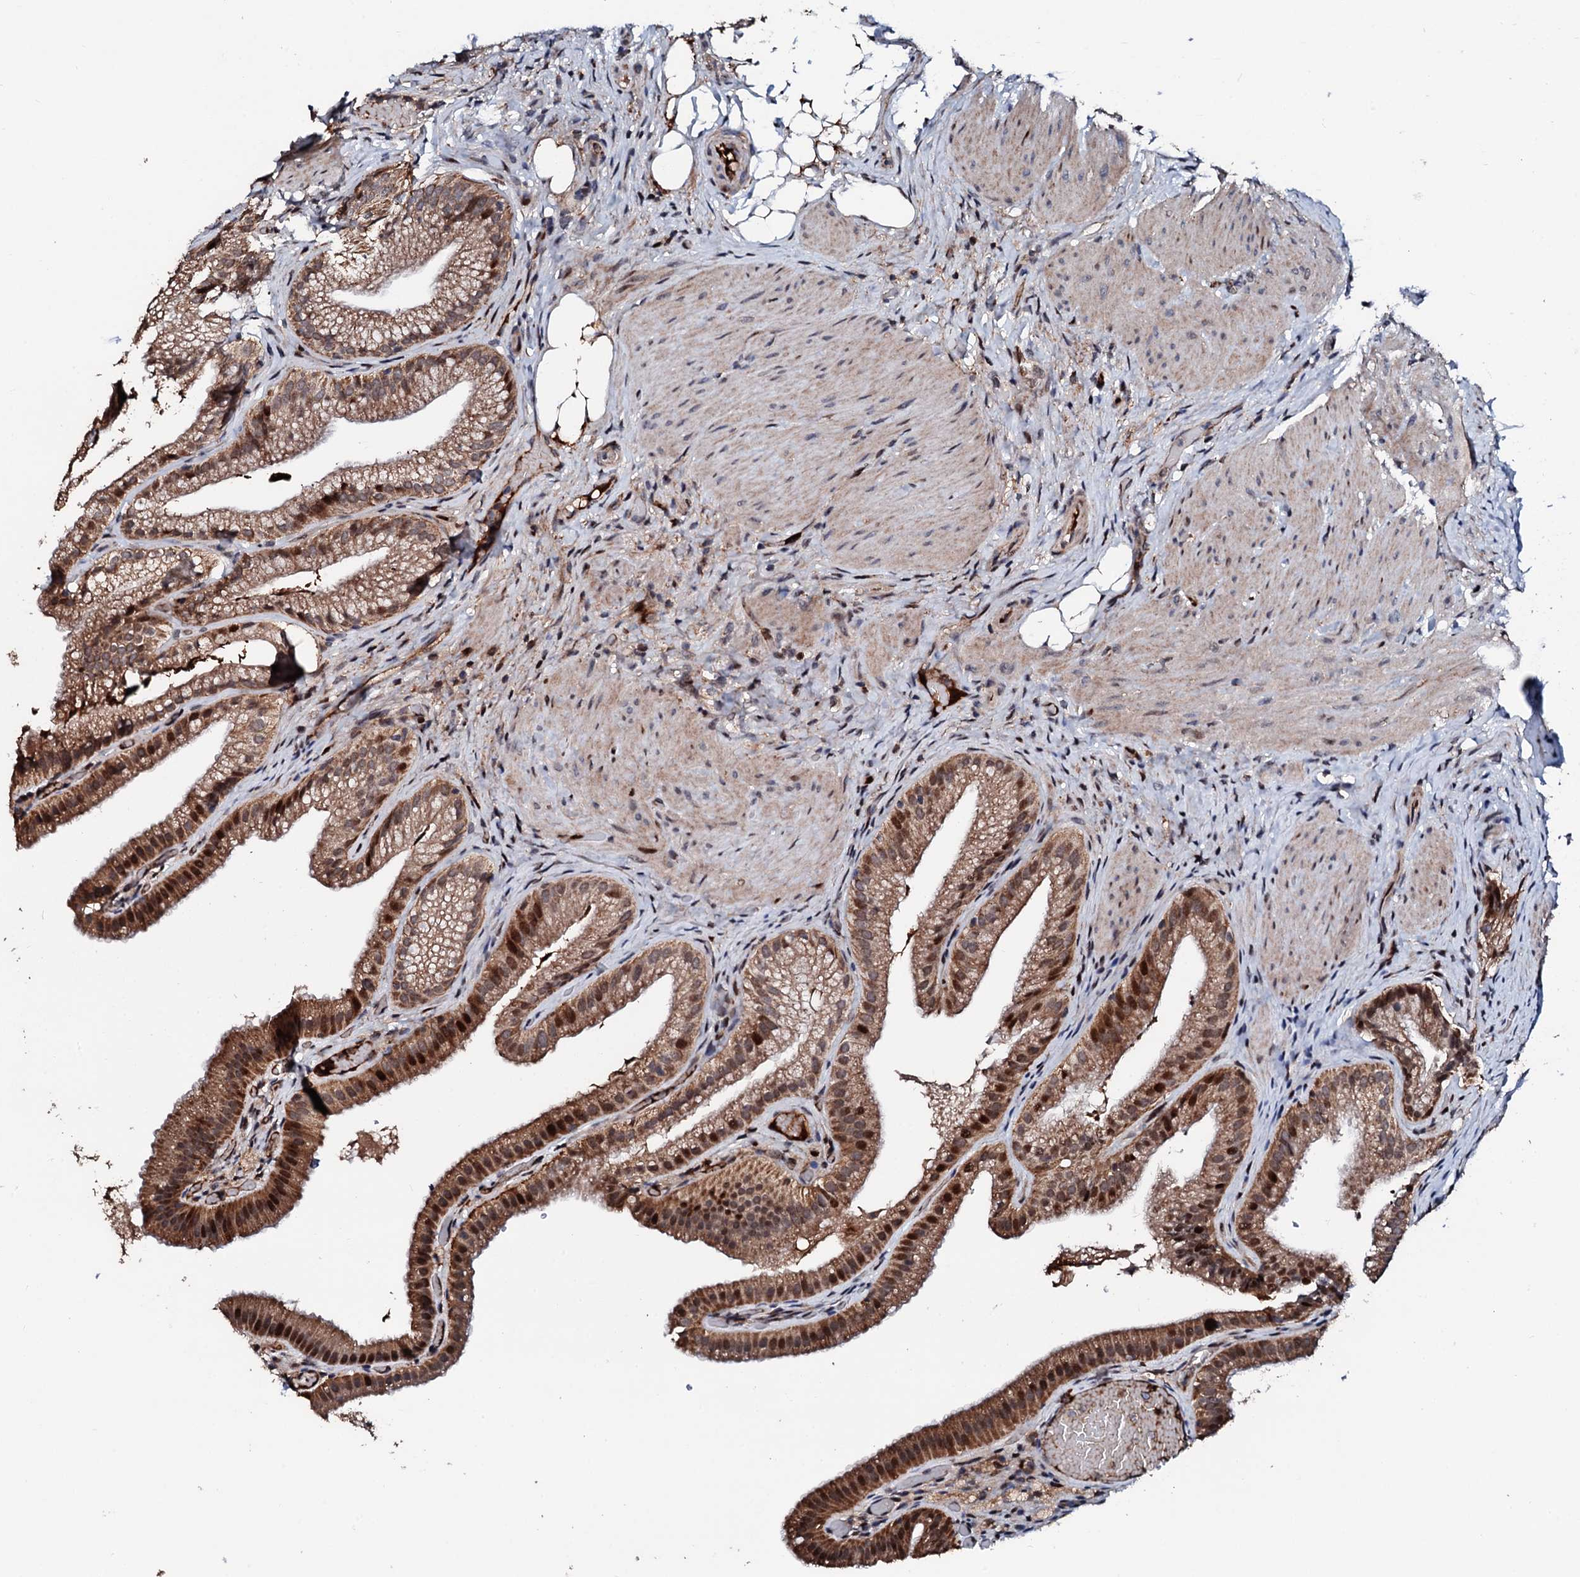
{"staining": {"intensity": "strong", "quantity": ">75%", "location": "cytoplasmic/membranous,nuclear"}, "tissue": "gallbladder", "cell_type": "Glandular cells", "image_type": "normal", "snomed": [{"axis": "morphology", "description": "Normal tissue, NOS"}, {"axis": "morphology", "description": "Inflammation, NOS"}, {"axis": "topography", "description": "Gallbladder"}], "caption": "Immunohistochemistry (IHC) histopathology image of benign gallbladder stained for a protein (brown), which demonstrates high levels of strong cytoplasmic/membranous,nuclear staining in about >75% of glandular cells.", "gene": "KIF18A", "patient": {"sex": "male", "age": 51}}